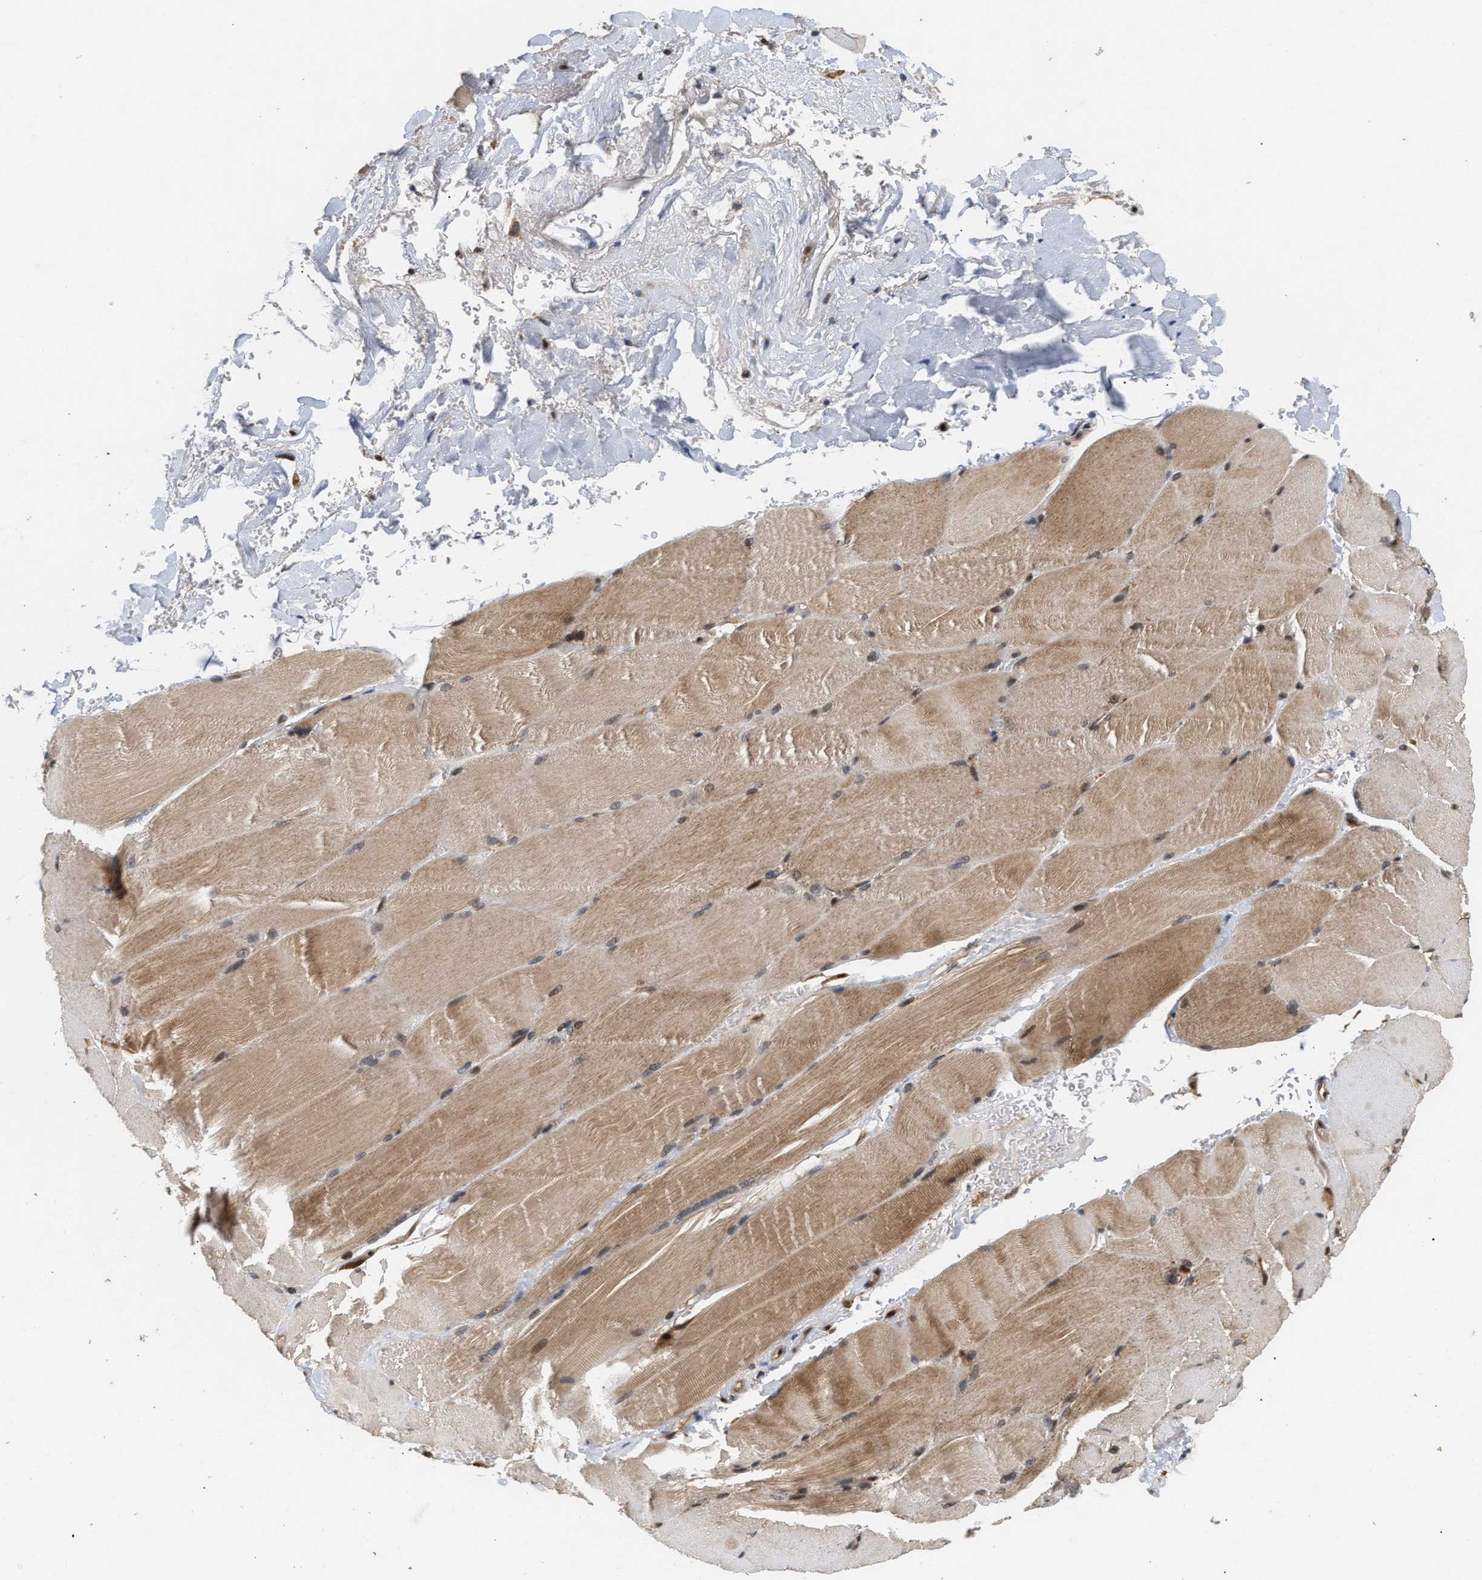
{"staining": {"intensity": "moderate", "quantity": ">75%", "location": "cytoplasmic/membranous"}, "tissue": "skeletal muscle", "cell_type": "Myocytes", "image_type": "normal", "snomed": [{"axis": "morphology", "description": "Normal tissue, NOS"}, {"axis": "topography", "description": "Skin"}, {"axis": "topography", "description": "Skeletal muscle"}], "caption": "Immunohistochemistry (IHC) image of unremarkable skeletal muscle: human skeletal muscle stained using immunohistochemistry (IHC) reveals medium levels of moderate protein expression localized specifically in the cytoplasmic/membranous of myocytes, appearing as a cytoplasmic/membranous brown color.", "gene": "ABHD5", "patient": {"sex": "male", "age": 83}}